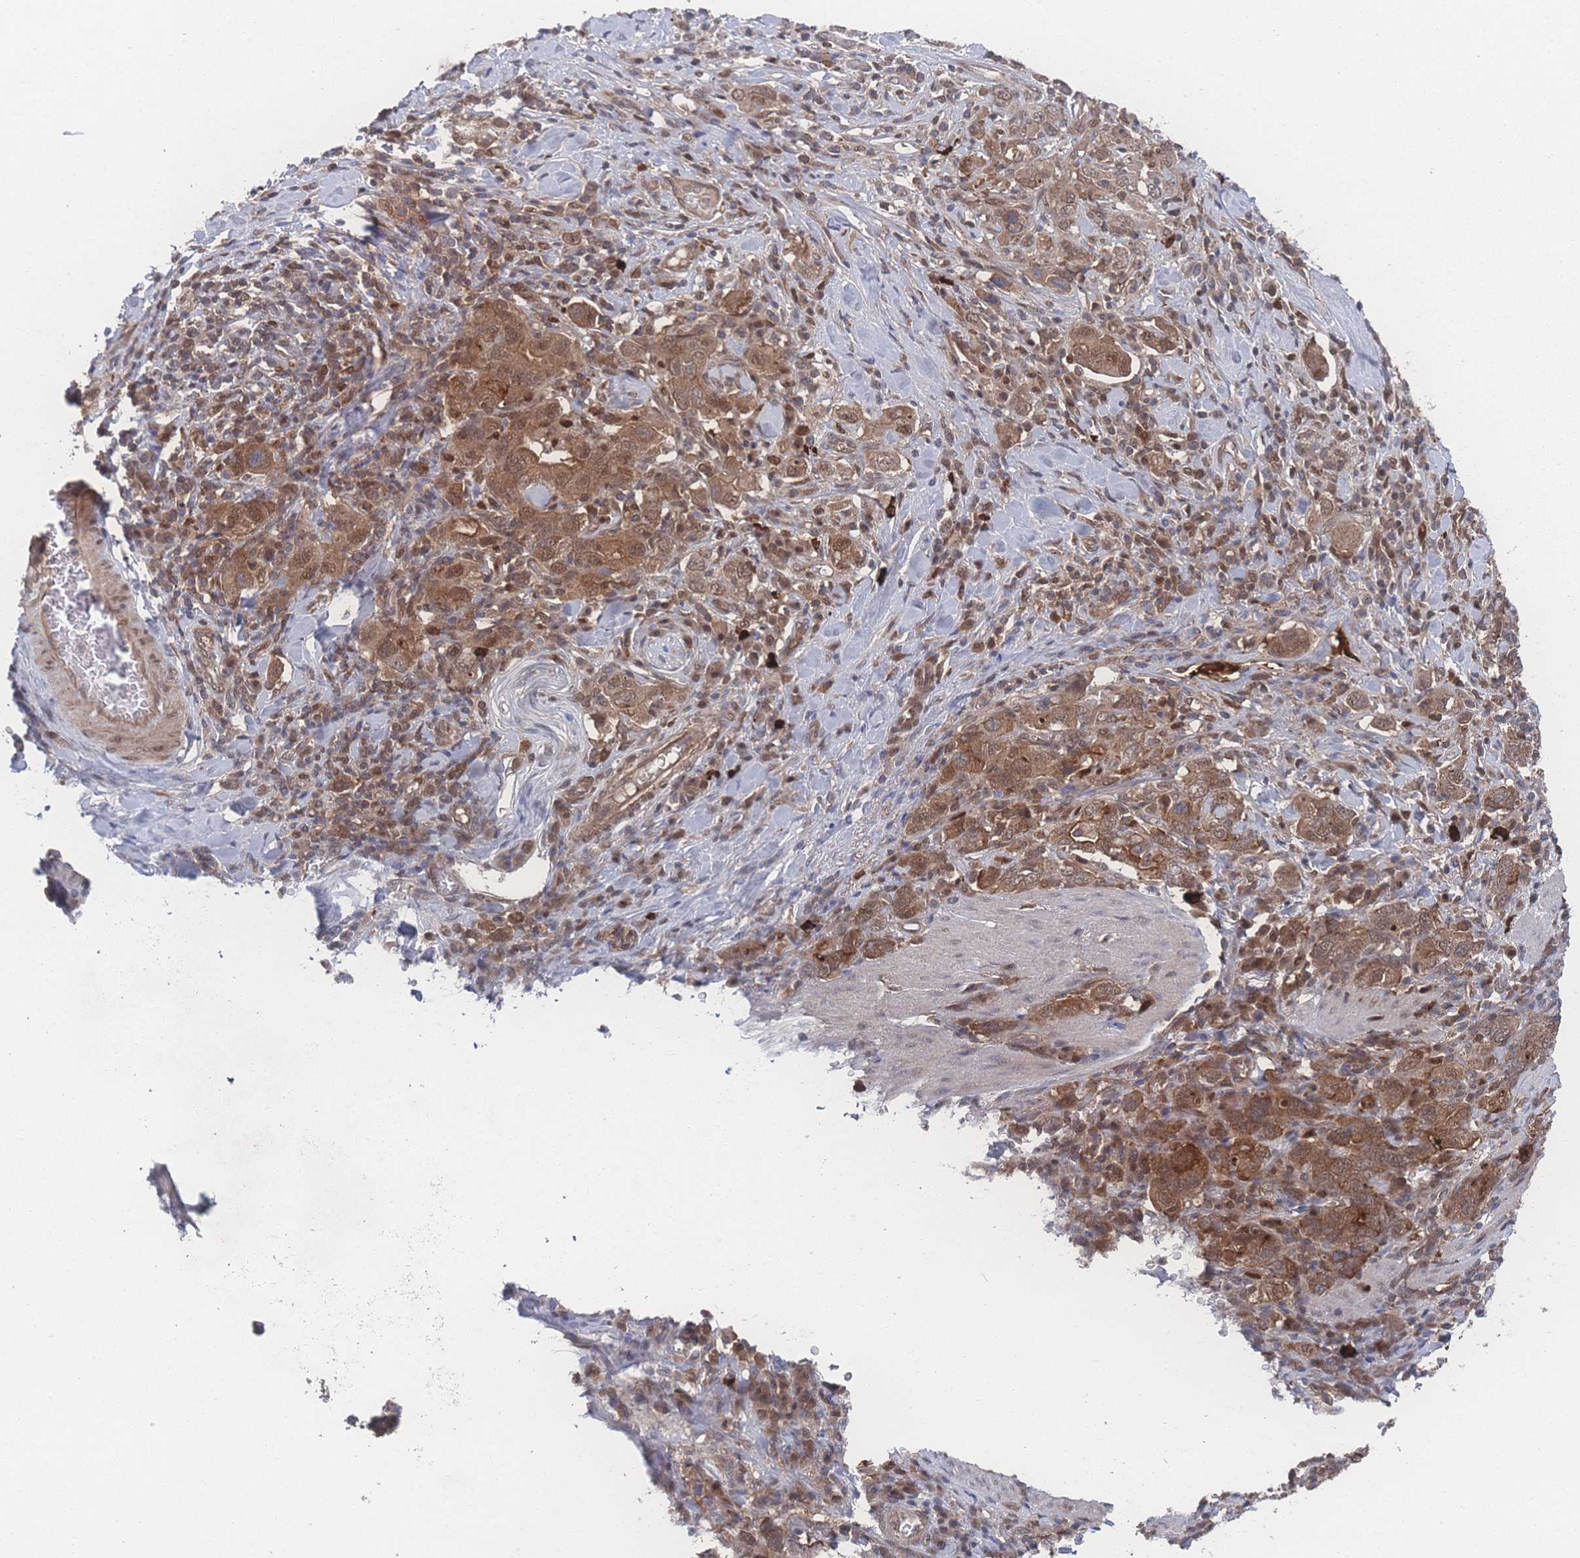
{"staining": {"intensity": "moderate", "quantity": ">75%", "location": "cytoplasmic/membranous,nuclear"}, "tissue": "stomach cancer", "cell_type": "Tumor cells", "image_type": "cancer", "snomed": [{"axis": "morphology", "description": "Adenocarcinoma, NOS"}, {"axis": "topography", "description": "Stomach, upper"}, {"axis": "topography", "description": "Stomach"}], "caption": "A brown stain shows moderate cytoplasmic/membranous and nuclear positivity of a protein in human stomach cancer (adenocarcinoma) tumor cells.", "gene": "PSMA1", "patient": {"sex": "male", "age": 62}}